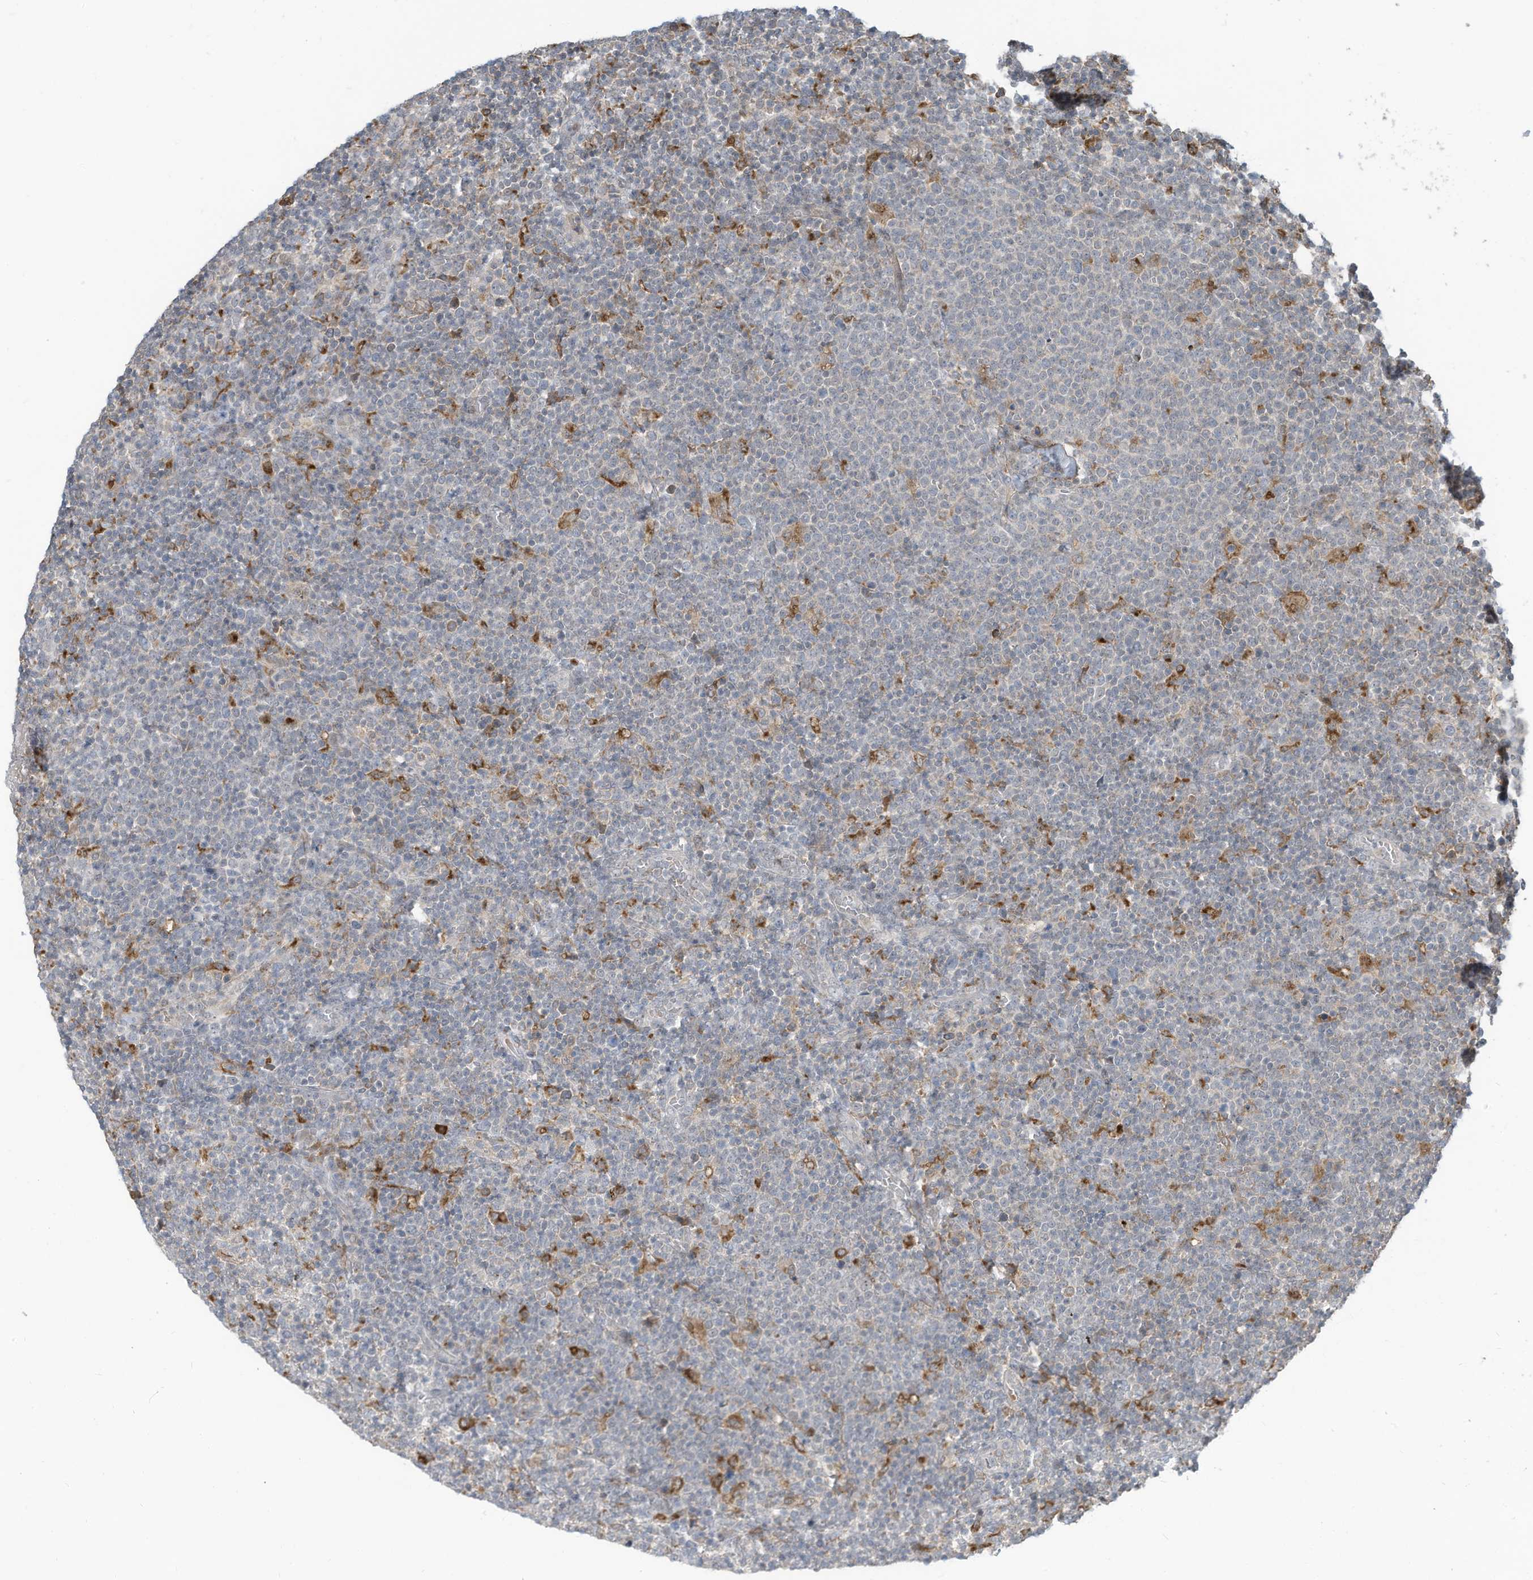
{"staining": {"intensity": "negative", "quantity": "none", "location": "none"}, "tissue": "lymphoma", "cell_type": "Tumor cells", "image_type": "cancer", "snomed": [{"axis": "morphology", "description": "Malignant lymphoma, non-Hodgkin's type, High grade"}, {"axis": "topography", "description": "Lymph node"}], "caption": "High magnification brightfield microscopy of malignant lymphoma, non-Hodgkin's type (high-grade) stained with DAB (3,3'-diaminobenzidine) (brown) and counterstained with hematoxylin (blue): tumor cells show no significant staining. (Immunohistochemistry, brightfield microscopy, high magnification).", "gene": "DZIP3", "patient": {"sex": "male", "age": 61}}